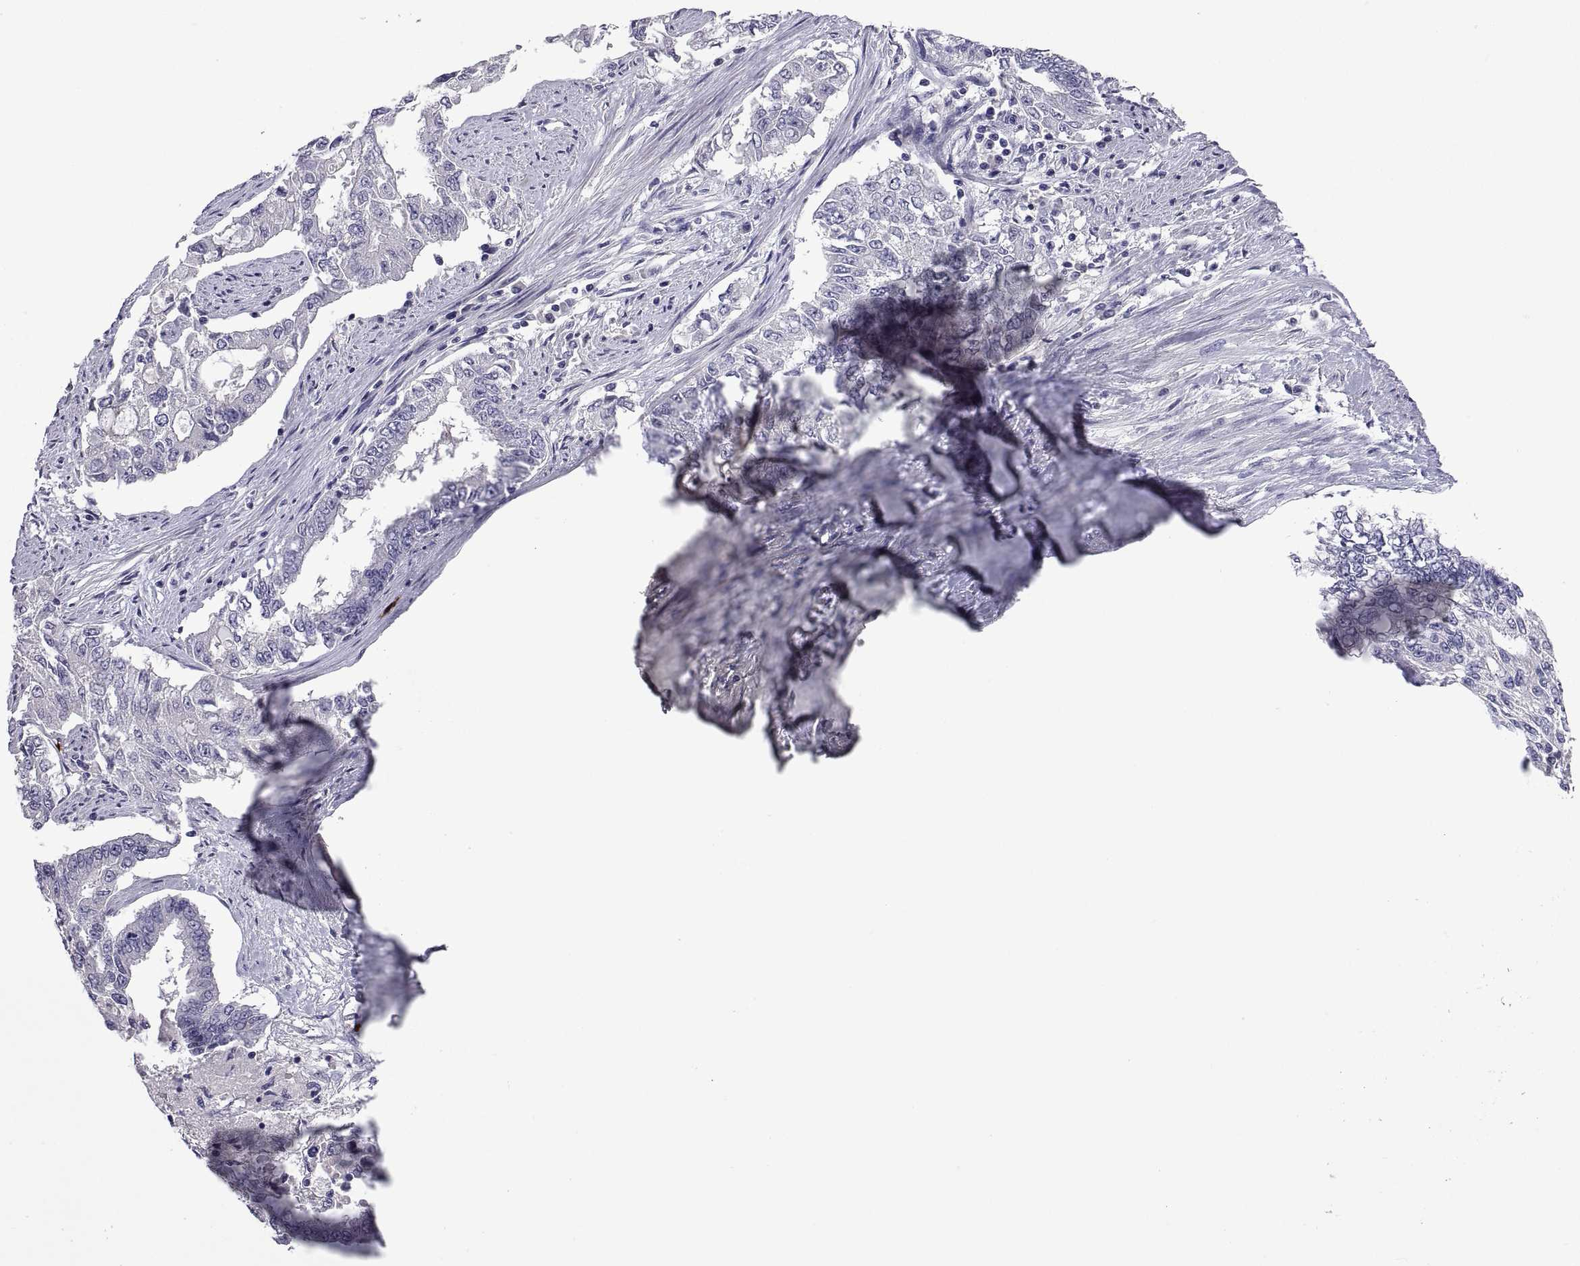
{"staining": {"intensity": "negative", "quantity": "none", "location": "none"}, "tissue": "endometrial cancer", "cell_type": "Tumor cells", "image_type": "cancer", "snomed": [{"axis": "morphology", "description": "Adenocarcinoma, NOS"}, {"axis": "topography", "description": "Uterus"}], "caption": "This is an immunohistochemistry (IHC) photomicrograph of adenocarcinoma (endometrial). There is no staining in tumor cells.", "gene": "MS4A1", "patient": {"sex": "female", "age": 59}}